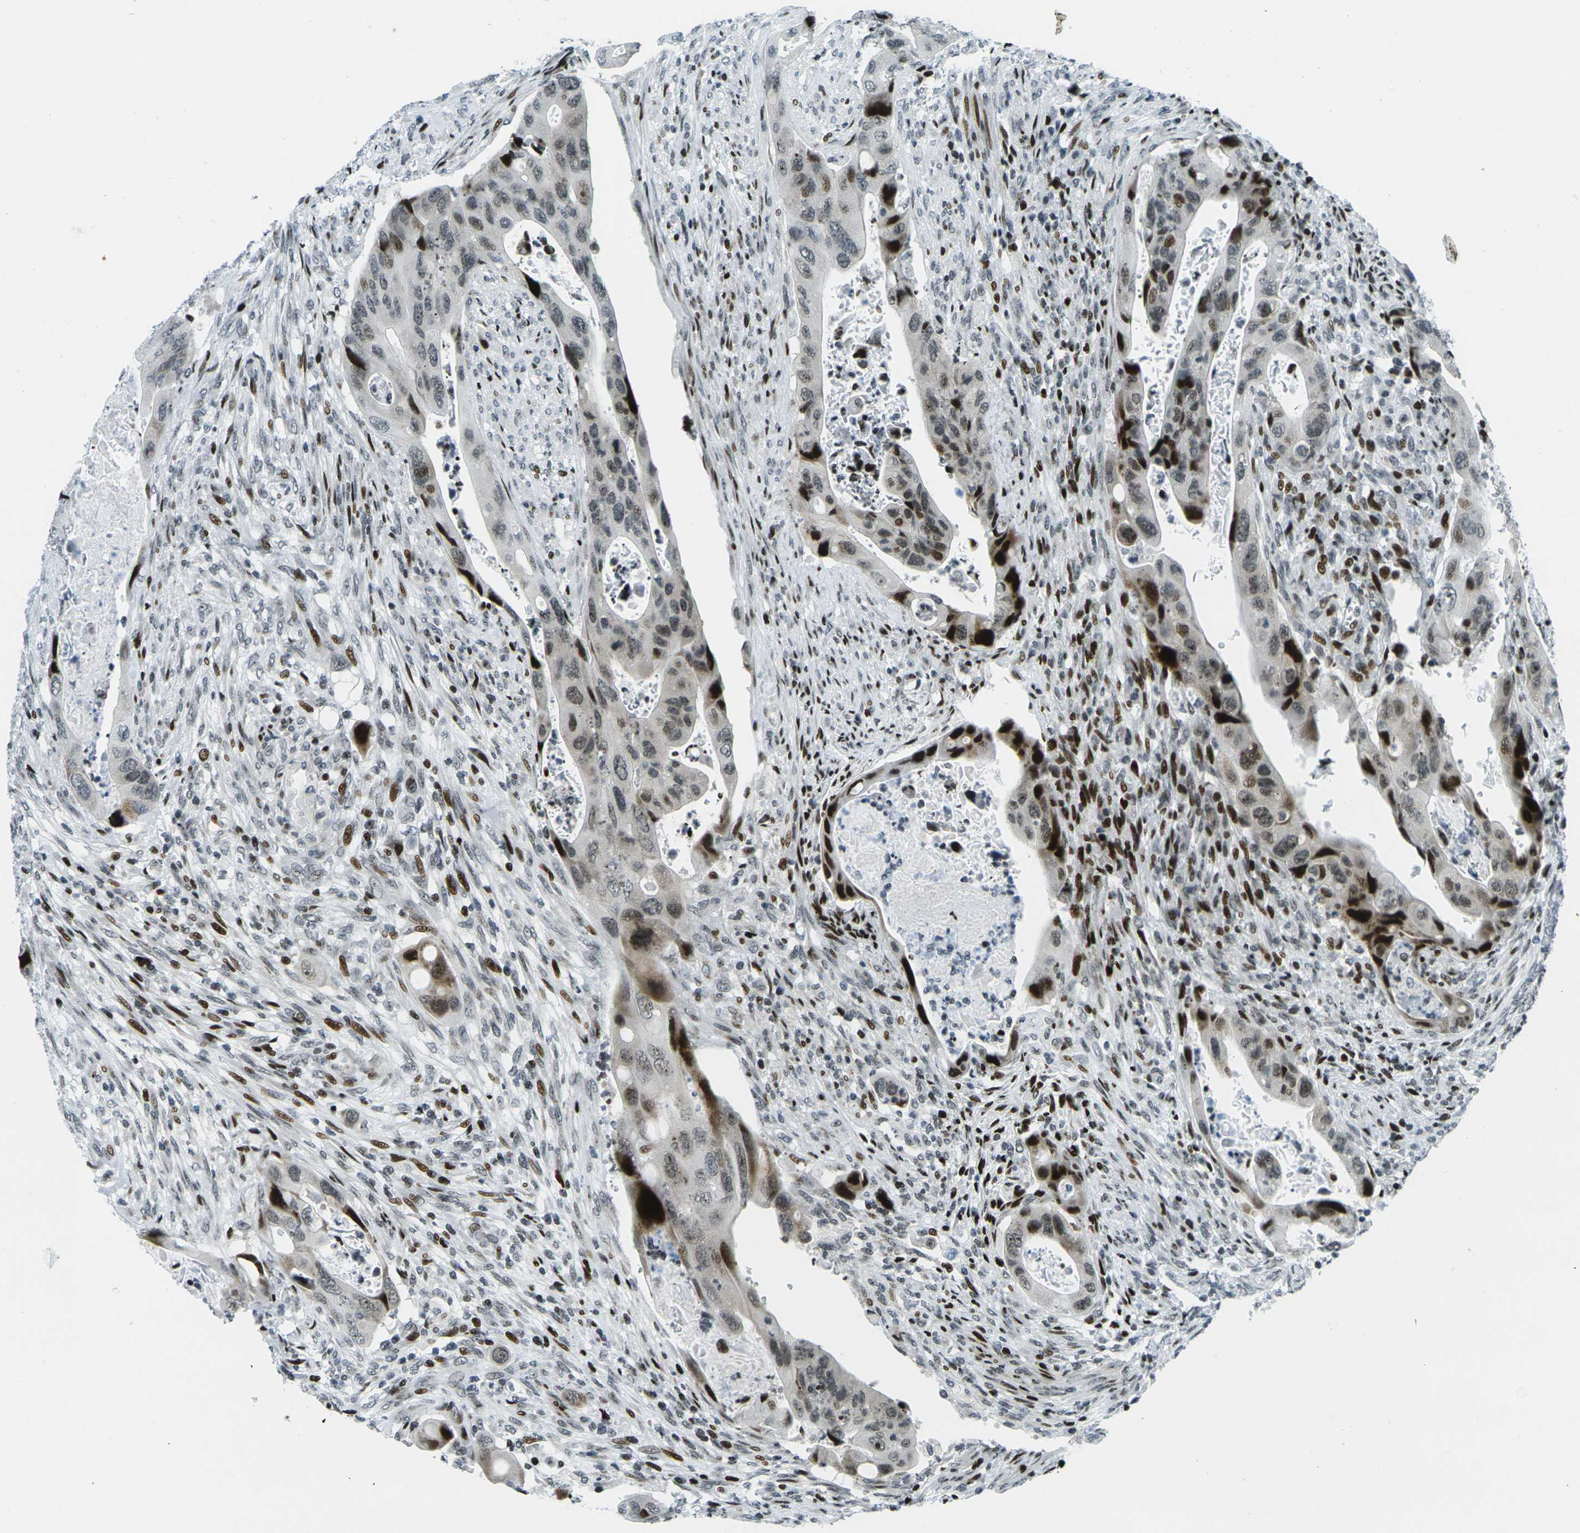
{"staining": {"intensity": "strong", "quantity": "25%-75%", "location": "cytoplasmic/membranous,nuclear"}, "tissue": "colorectal cancer", "cell_type": "Tumor cells", "image_type": "cancer", "snomed": [{"axis": "morphology", "description": "Adenocarcinoma, NOS"}, {"axis": "topography", "description": "Rectum"}], "caption": "The photomicrograph displays immunohistochemical staining of colorectal cancer (adenocarcinoma). There is strong cytoplasmic/membranous and nuclear staining is present in approximately 25%-75% of tumor cells.", "gene": "H3-3A", "patient": {"sex": "female", "age": 57}}